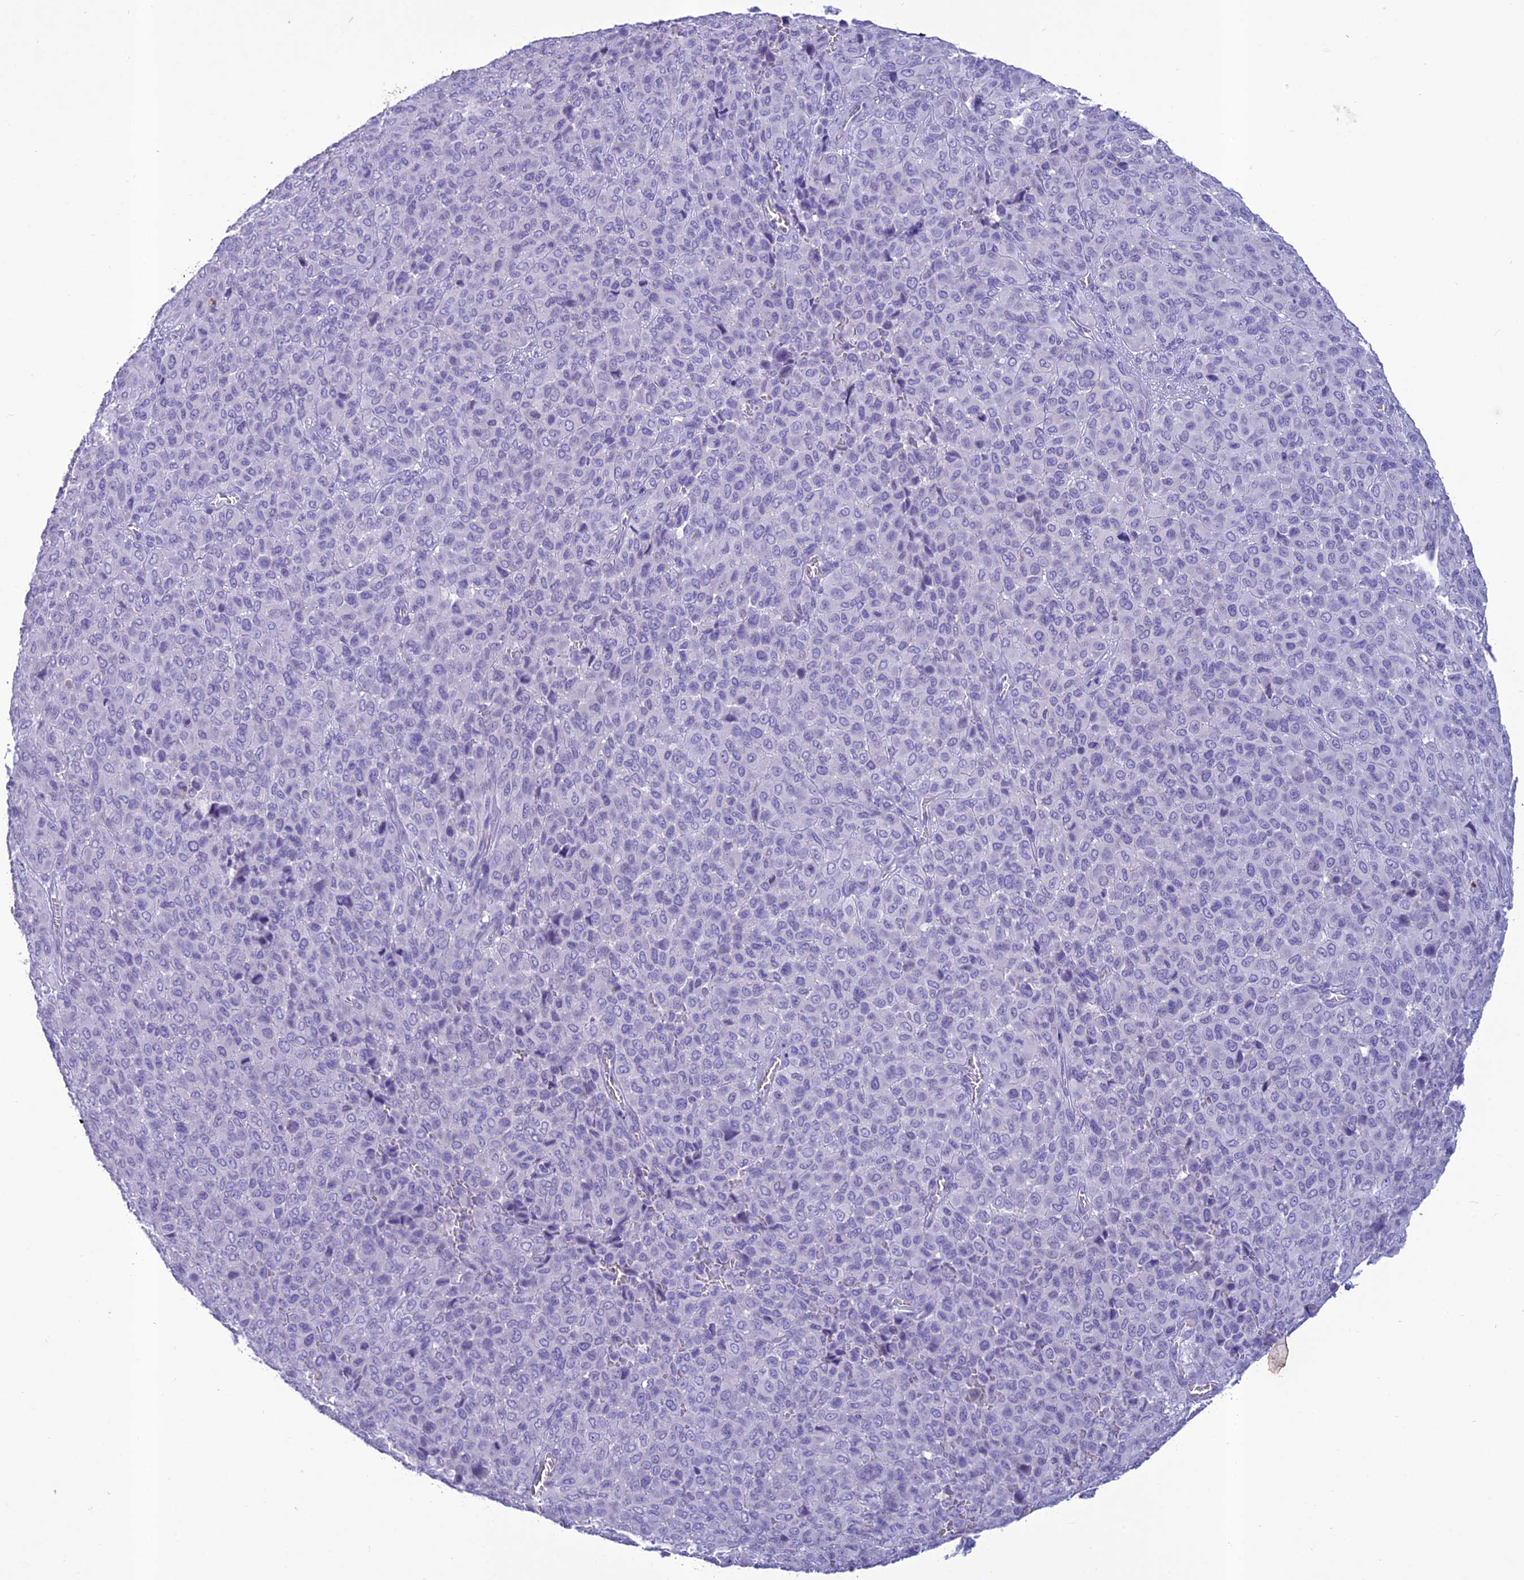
{"staining": {"intensity": "negative", "quantity": "none", "location": "none"}, "tissue": "melanoma", "cell_type": "Tumor cells", "image_type": "cancer", "snomed": [{"axis": "morphology", "description": "Malignant melanoma, Metastatic site"}, {"axis": "topography", "description": "Skin"}], "caption": "High magnification brightfield microscopy of malignant melanoma (metastatic site) stained with DAB (brown) and counterstained with hematoxylin (blue): tumor cells show no significant staining.", "gene": "IFT172", "patient": {"sex": "female", "age": 81}}